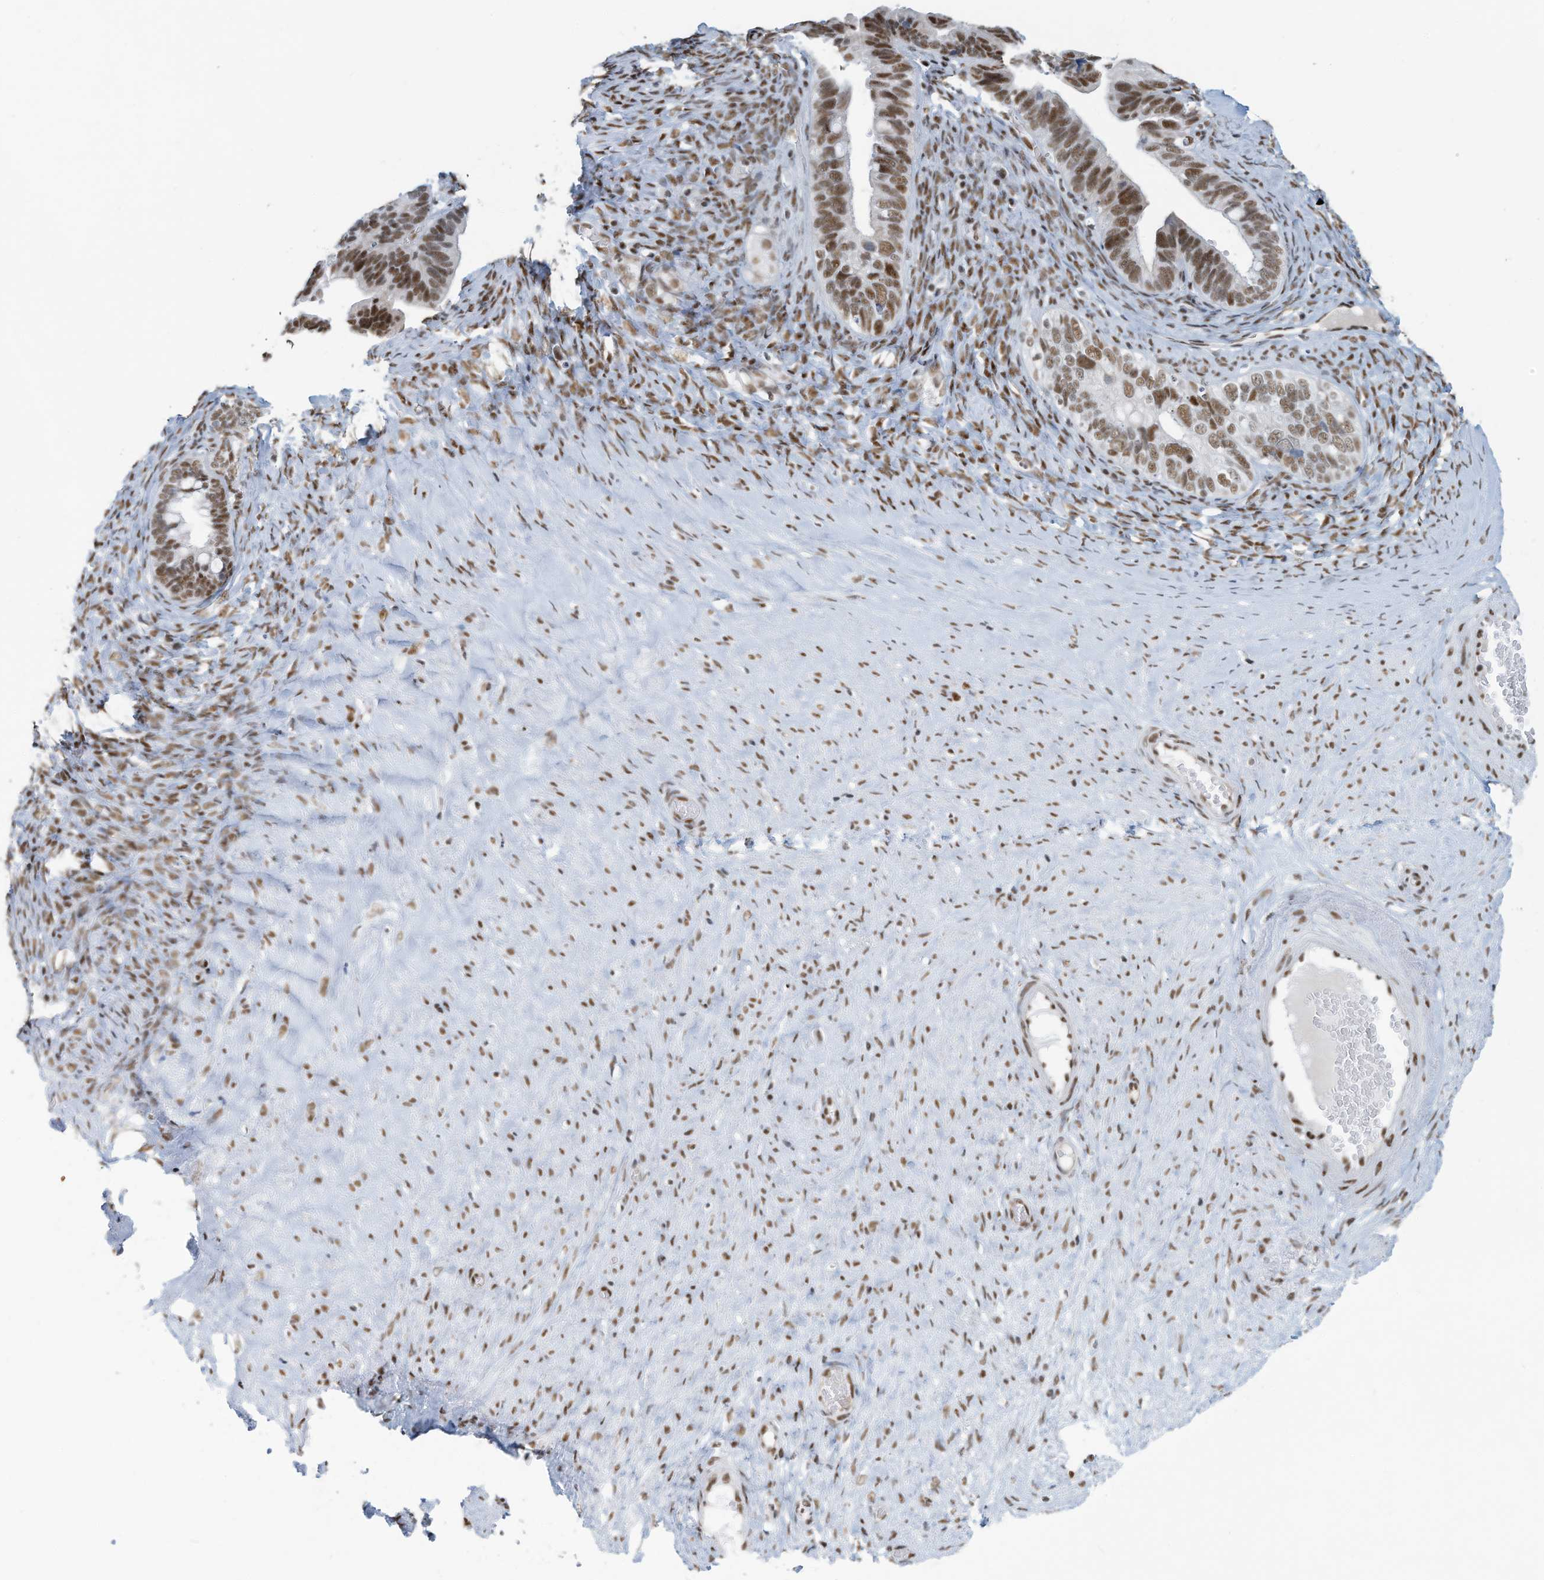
{"staining": {"intensity": "strong", "quantity": ">75%", "location": "nuclear"}, "tissue": "ovarian cancer", "cell_type": "Tumor cells", "image_type": "cancer", "snomed": [{"axis": "morphology", "description": "Cystadenocarcinoma, serous, NOS"}, {"axis": "topography", "description": "Ovary"}], "caption": "Immunohistochemical staining of human ovarian serous cystadenocarcinoma displays high levels of strong nuclear protein positivity in about >75% of tumor cells.", "gene": "SARNP", "patient": {"sex": "female", "age": 56}}